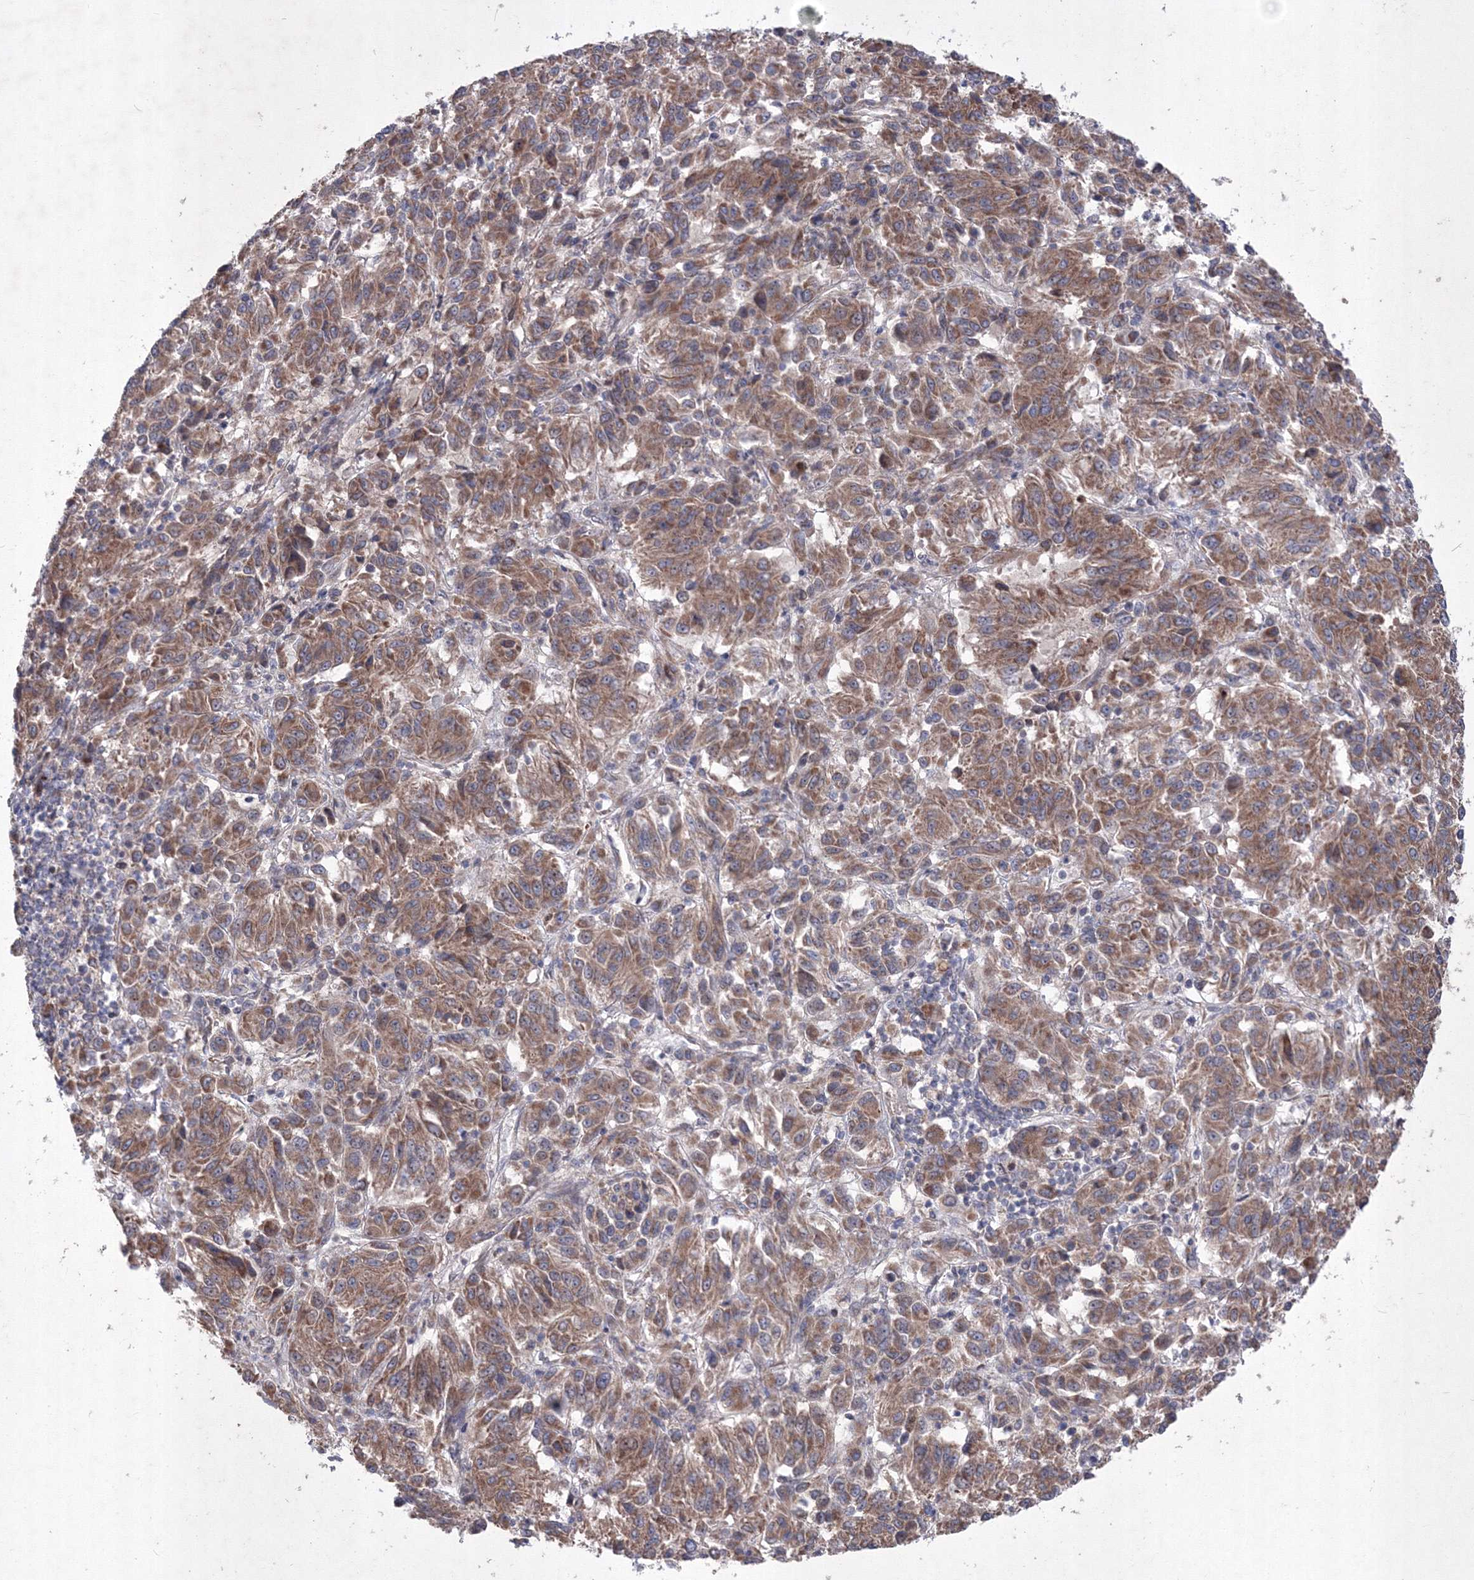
{"staining": {"intensity": "moderate", "quantity": ">75%", "location": "cytoplasmic/membranous"}, "tissue": "melanoma", "cell_type": "Tumor cells", "image_type": "cancer", "snomed": [{"axis": "morphology", "description": "Malignant melanoma, Metastatic site"}, {"axis": "topography", "description": "Lung"}], "caption": "Immunohistochemical staining of human malignant melanoma (metastatic site) reveals medium levels of moderate cytoplasmic/membranous positivity in approximately >75% of tumor cells.", "gene": "MTRF1L", "patient": {"sex": "male", "age": 64}}